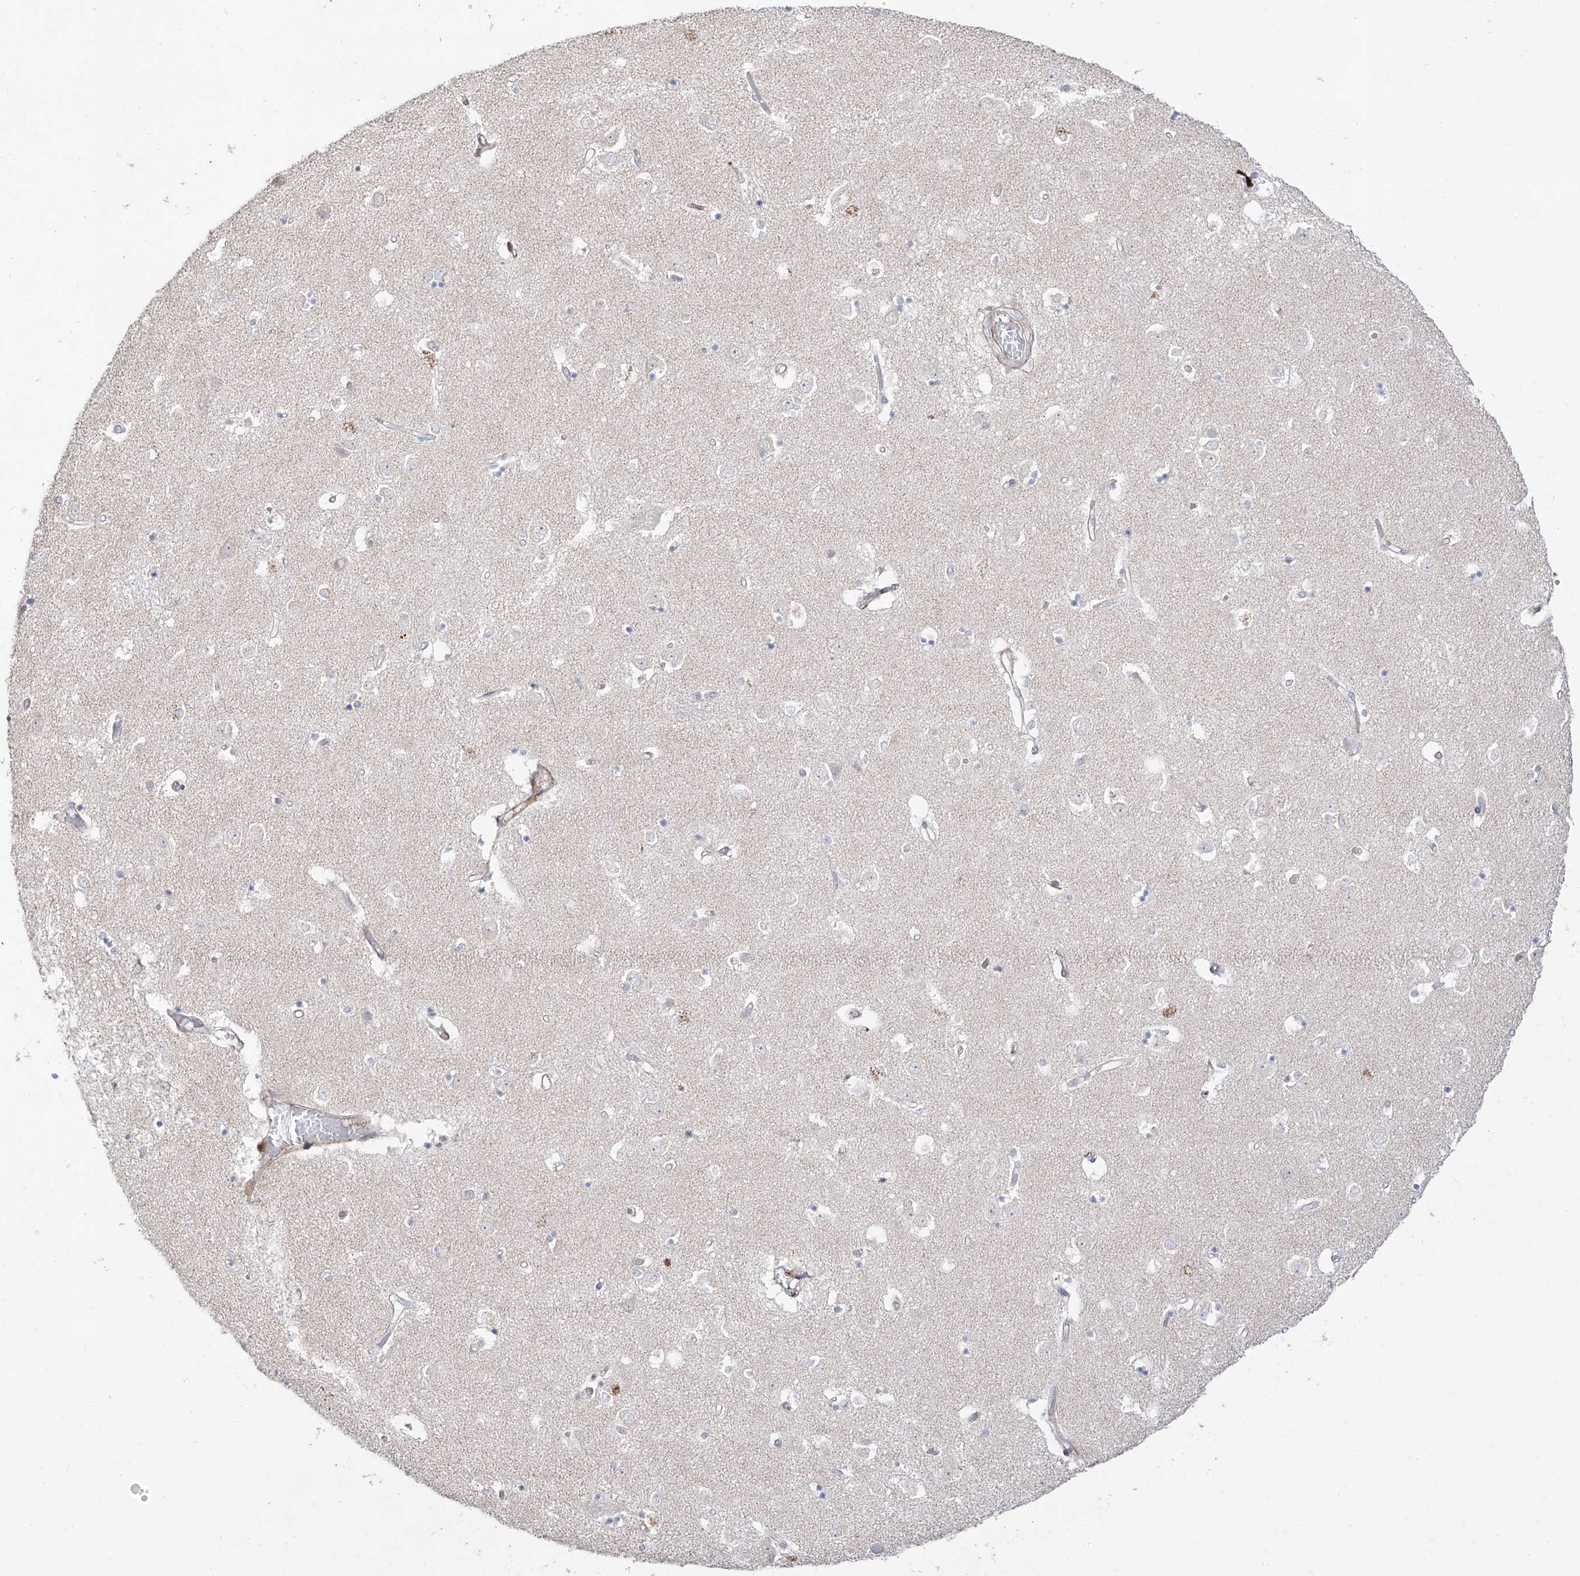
{"staining": {"intensity": "negative", "quantity": "none", "location": "none"}, "tissue": "caudate", "cell_type": "Glial cells", "image_type": "normal", "snomed": [{"axis": "morphology", "description": "Normal tissue, NOS"}, {"axis": "topography", "description": "Lateral ventricle wall"}], "caption": "DAB immunohistochemical staining of unremarkable human caudate shows no significant positivity in glial cells. (DAB IHC with hematoxylin counter stain).", "gene": "ZNF180", "patient": {"sex": "male", "age": 45}}